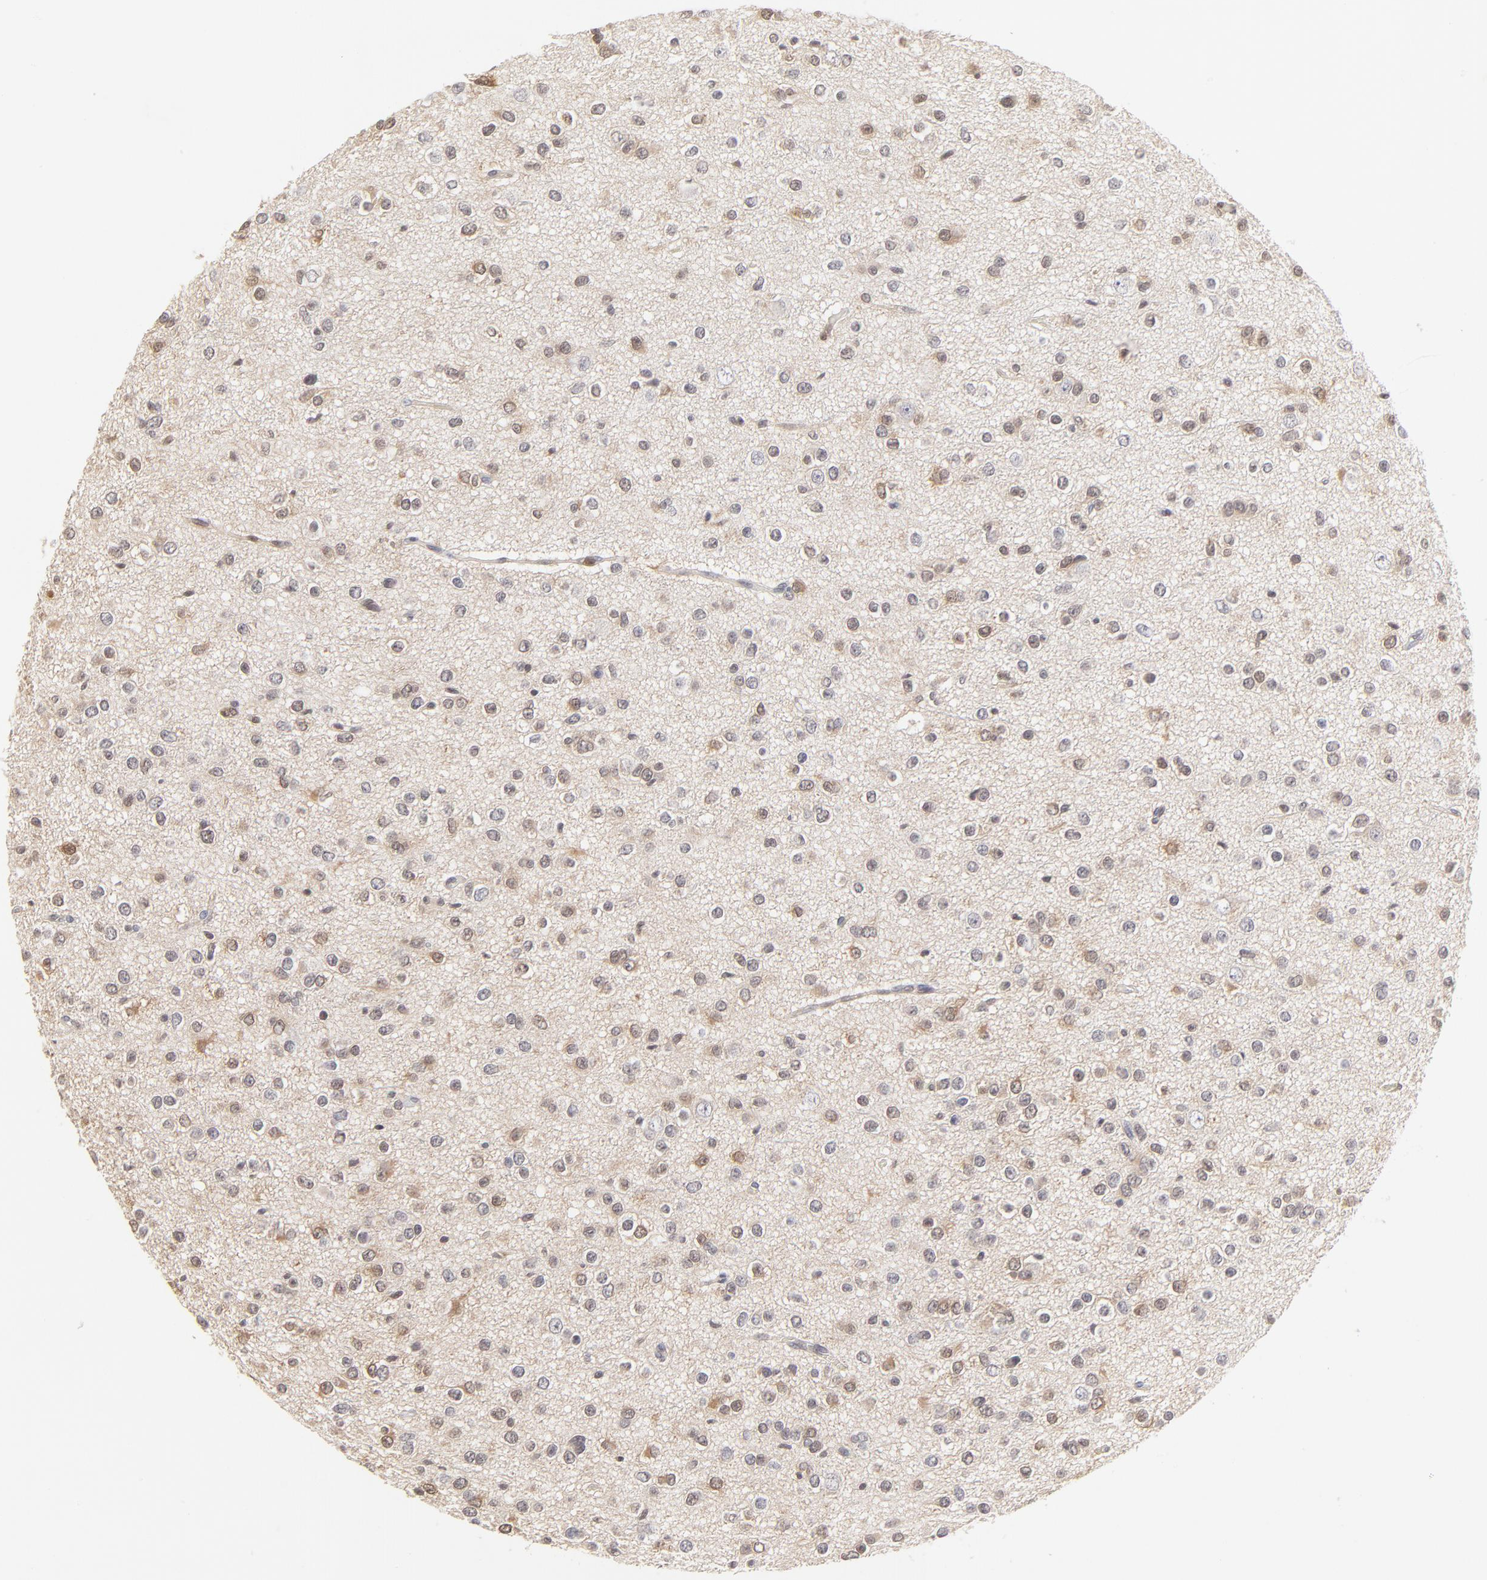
{"staining": {"intensity": "weak", "quantity": "<25%", "location": "cytoplasmic/membranous"}, "tissue": "glioma", "cell_type": "Tumor cells", "image_type": "cancer", "snomed": [{"axis": "morphology", "description": "Glioma, malignant, Low grade"}, {"axis": "topography", "description": "Brain"}], "caption": "Tumor cells show no significant protein staining in malignant glioma (low-grade).", "gene": "CASP3", "patient": {"sex": "male", "age": 42}}